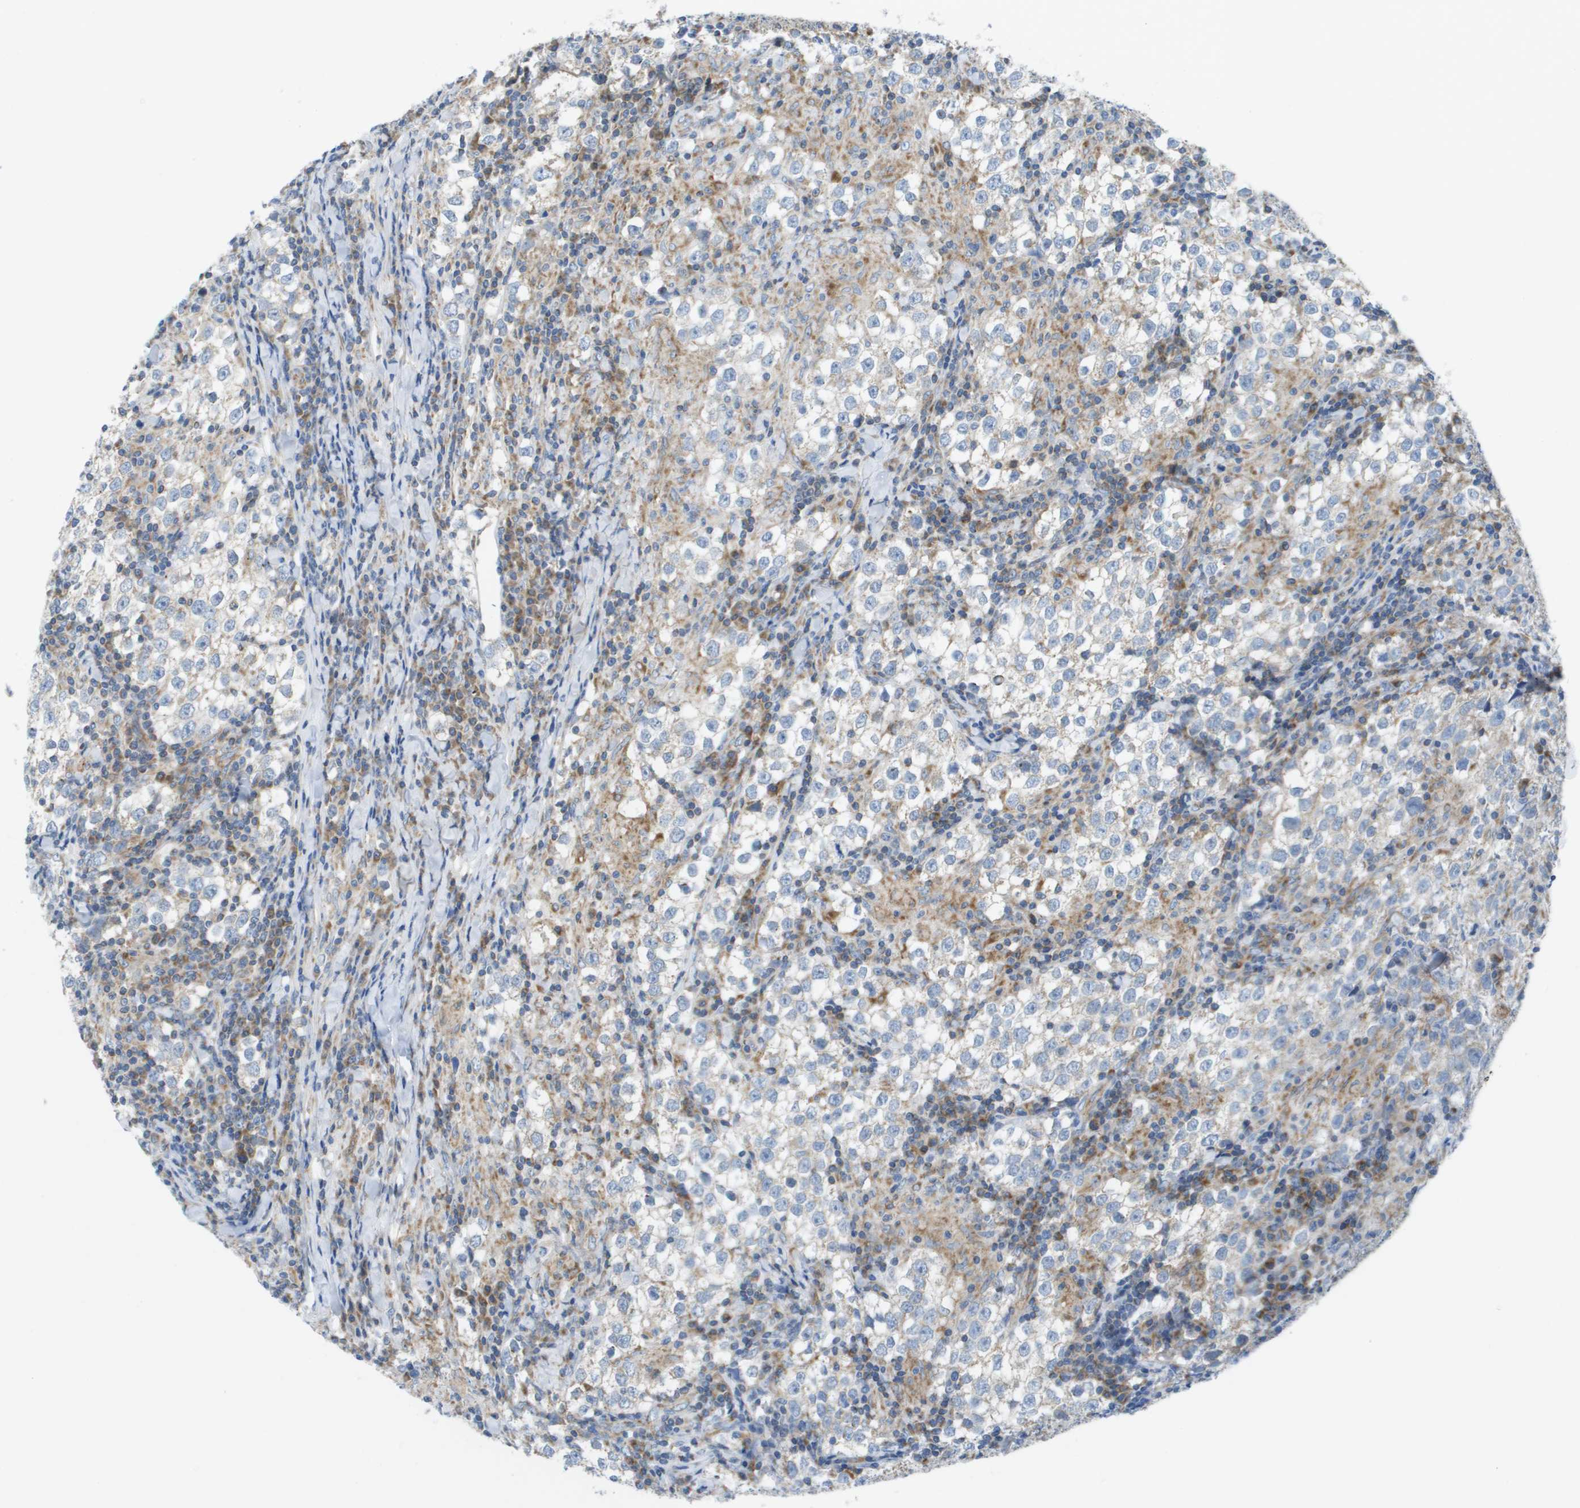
{"staining": {"intensity": "negative", "quantity": "none", "location": "none"}, "tissue": "testis cancer", "cell_type": "Tumor cells", "image_type": "cancer", "snomed": [{"axis": "morphology", "description": "Seminoma, NOS"}, {"axis": "morphology", "description": "Carcinoma, Embryonal, NOS"}, {"axis": "topography", "description": "Testis"}], "caption": "Testis cancer was stained to show a protein in brown. There is no significant staining in tumor cells.", "gene": "FIS1", "patient": {"sex": "male", "age": 36}}